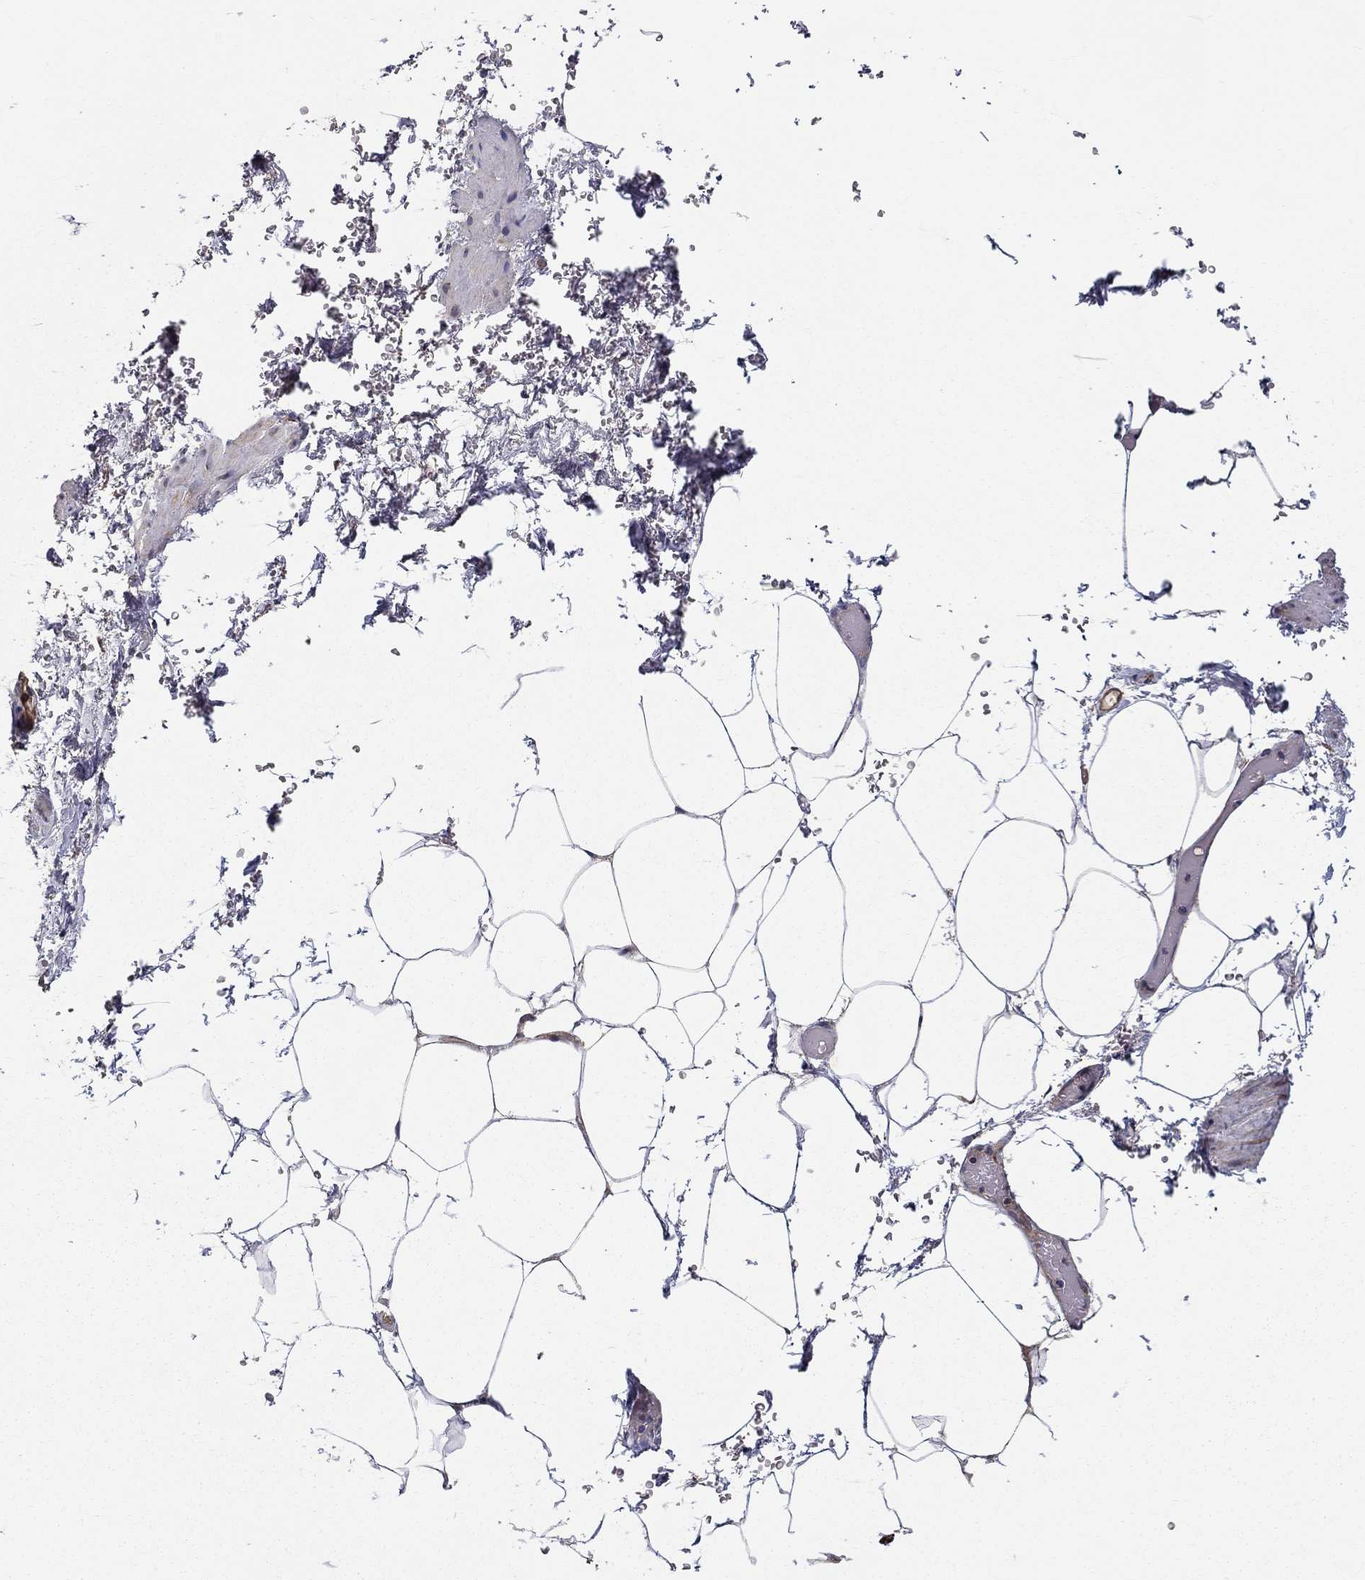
{"staining": {"intensity": "negative", "quantity": "none", "location": "none"}, "tissue": "adipose tissue", "cell_type": "Adipocytes", "image_type": "normal", "snomed": [{"axis": "morphology", "description": "Normal tissue, NOS"}, {"axis": "topography", "description": "Soft tissue"}, {"axis": "topography", "description": "Adipose tissue"}, {"axis": "topography", "description": "Vascular tissue"}, {"axis": "topography", "description": "Peripheral nerve tissue"}], "caption": "Immunohistochemistry photomicrograph of unremarkable adipose tissue: human adipose tissue stained with DAB (3,3'-diaminobenzidine) exhibits no significant protein staining in adipocytes.", "gene": "BMERB1", "patient": {"sex": "male", "age": 68}}